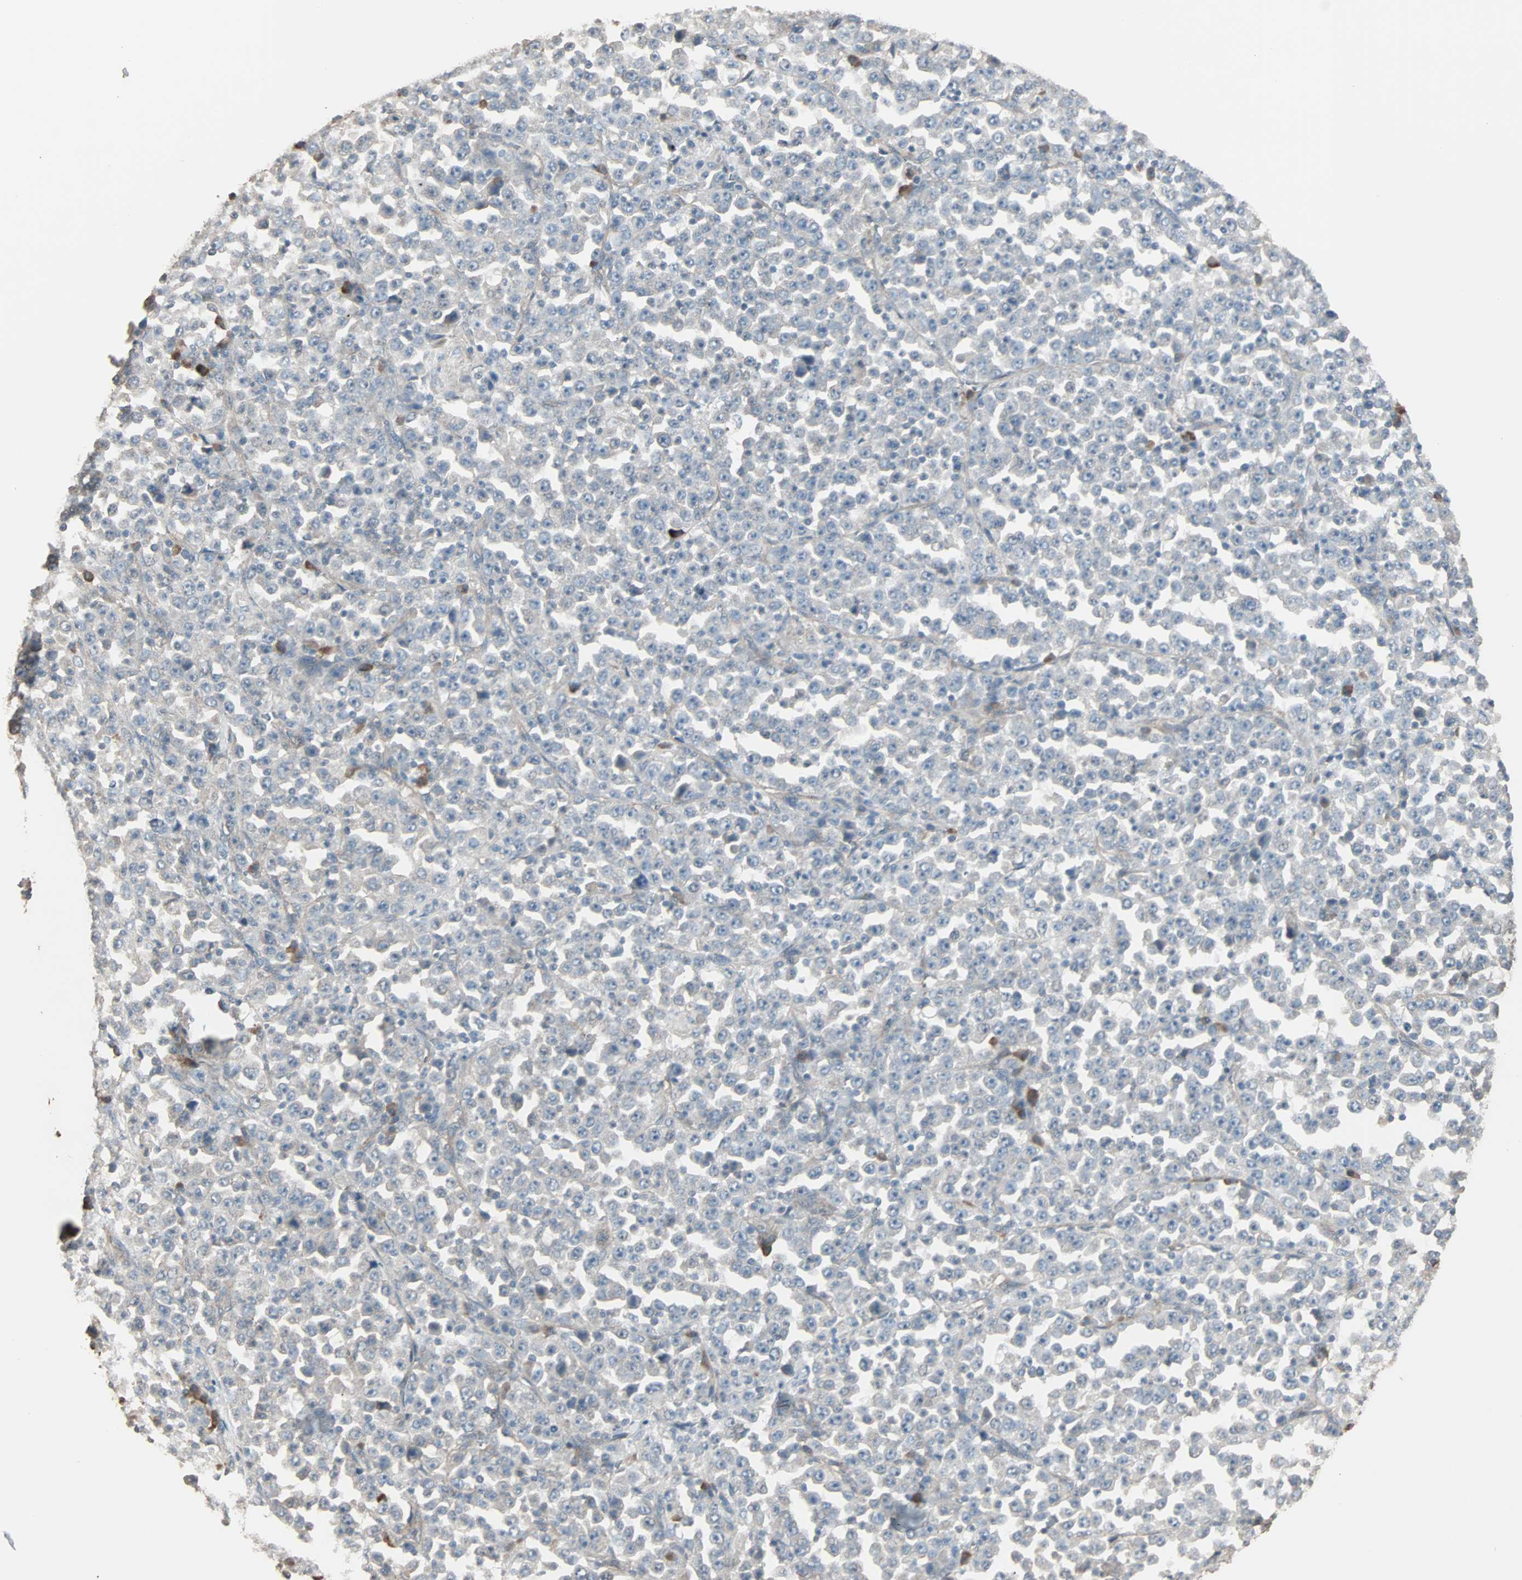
{"staining": {"intensity": "negative", "quantity": "none", "location": "none"}, "tissue": "stomach cancer", "cell_type": "Tumor cells", "image_type": "cancer", "snomed": [{"axis": "morphology", "description": "Normal tissue, NOS"}, {"axis": "morphology", "description": "Adenocarcinoma, NOS"}, {"axis": "topography", "description": "Stomach, upper"}, {"axis": "topography", "description": "Stomach"}], "caption": "This image is of adenocarcinoma (stomach) stained with IHC to label a protein in brown with the nuclei are counter-stained blue. There is no expression in tumor cells.", "gene": "GALNT3", "patient": {"sex": "male", "age": 59}}